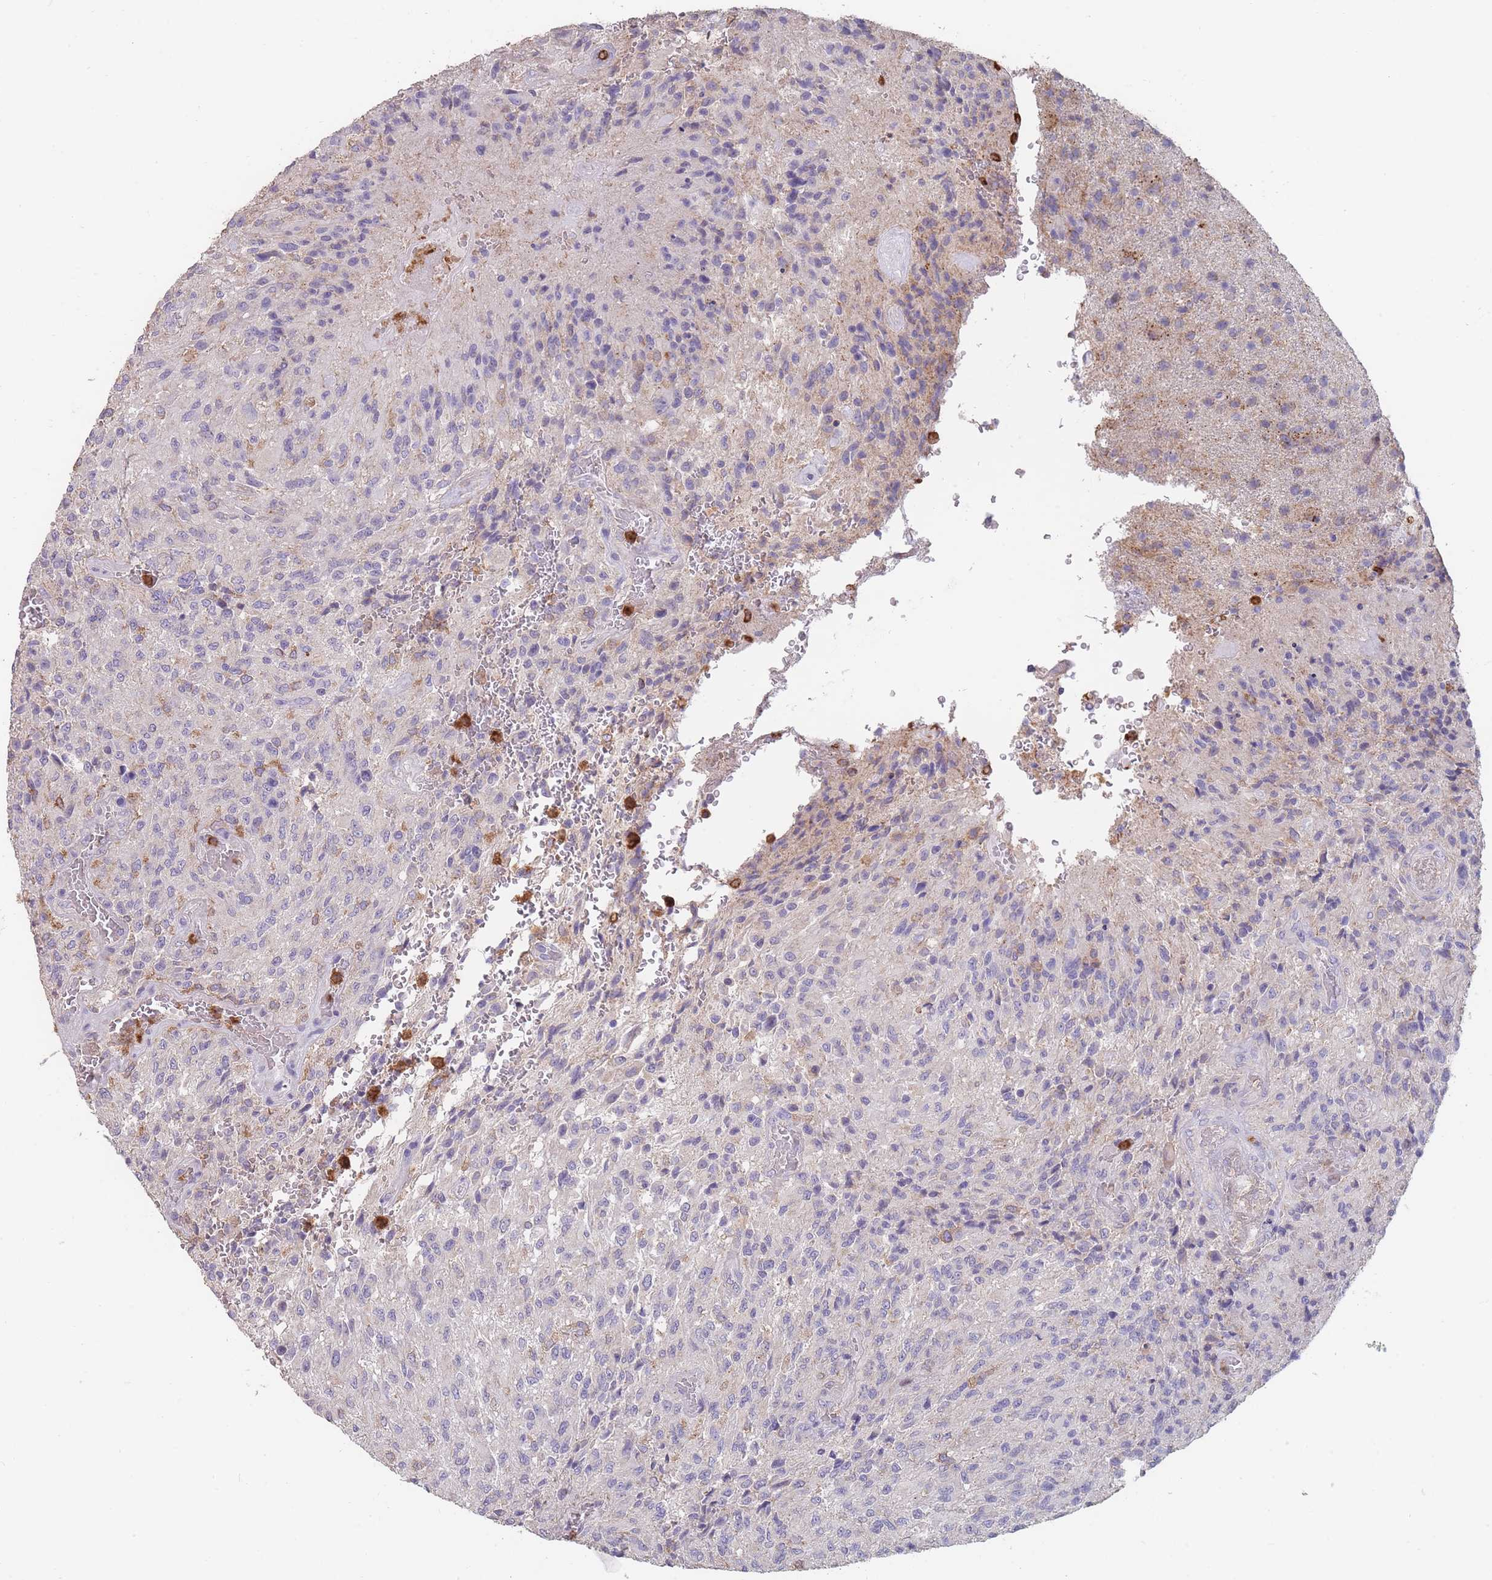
{"staining": {"intensity": "negative", "quantity": "none", "location": "none"}, "tissue": "glioma", "cell_type": "Tumor cells", "image_type": "cancer", "snomed": [{"axis": "morphology", "description": "Normal tissue, NOS"}, {"axis": "morphology", "description": "Glioma, malignant, High grade"}, {"axis": "topography", "description": "Cerebral cortex"}], "caption": "This is a histopathology image of immunohistochemistry staining of glioma, which shows no positivity in tumor cells.", "gene": "CLEC12A", "patient": {"sex": "male", "age": 56}}